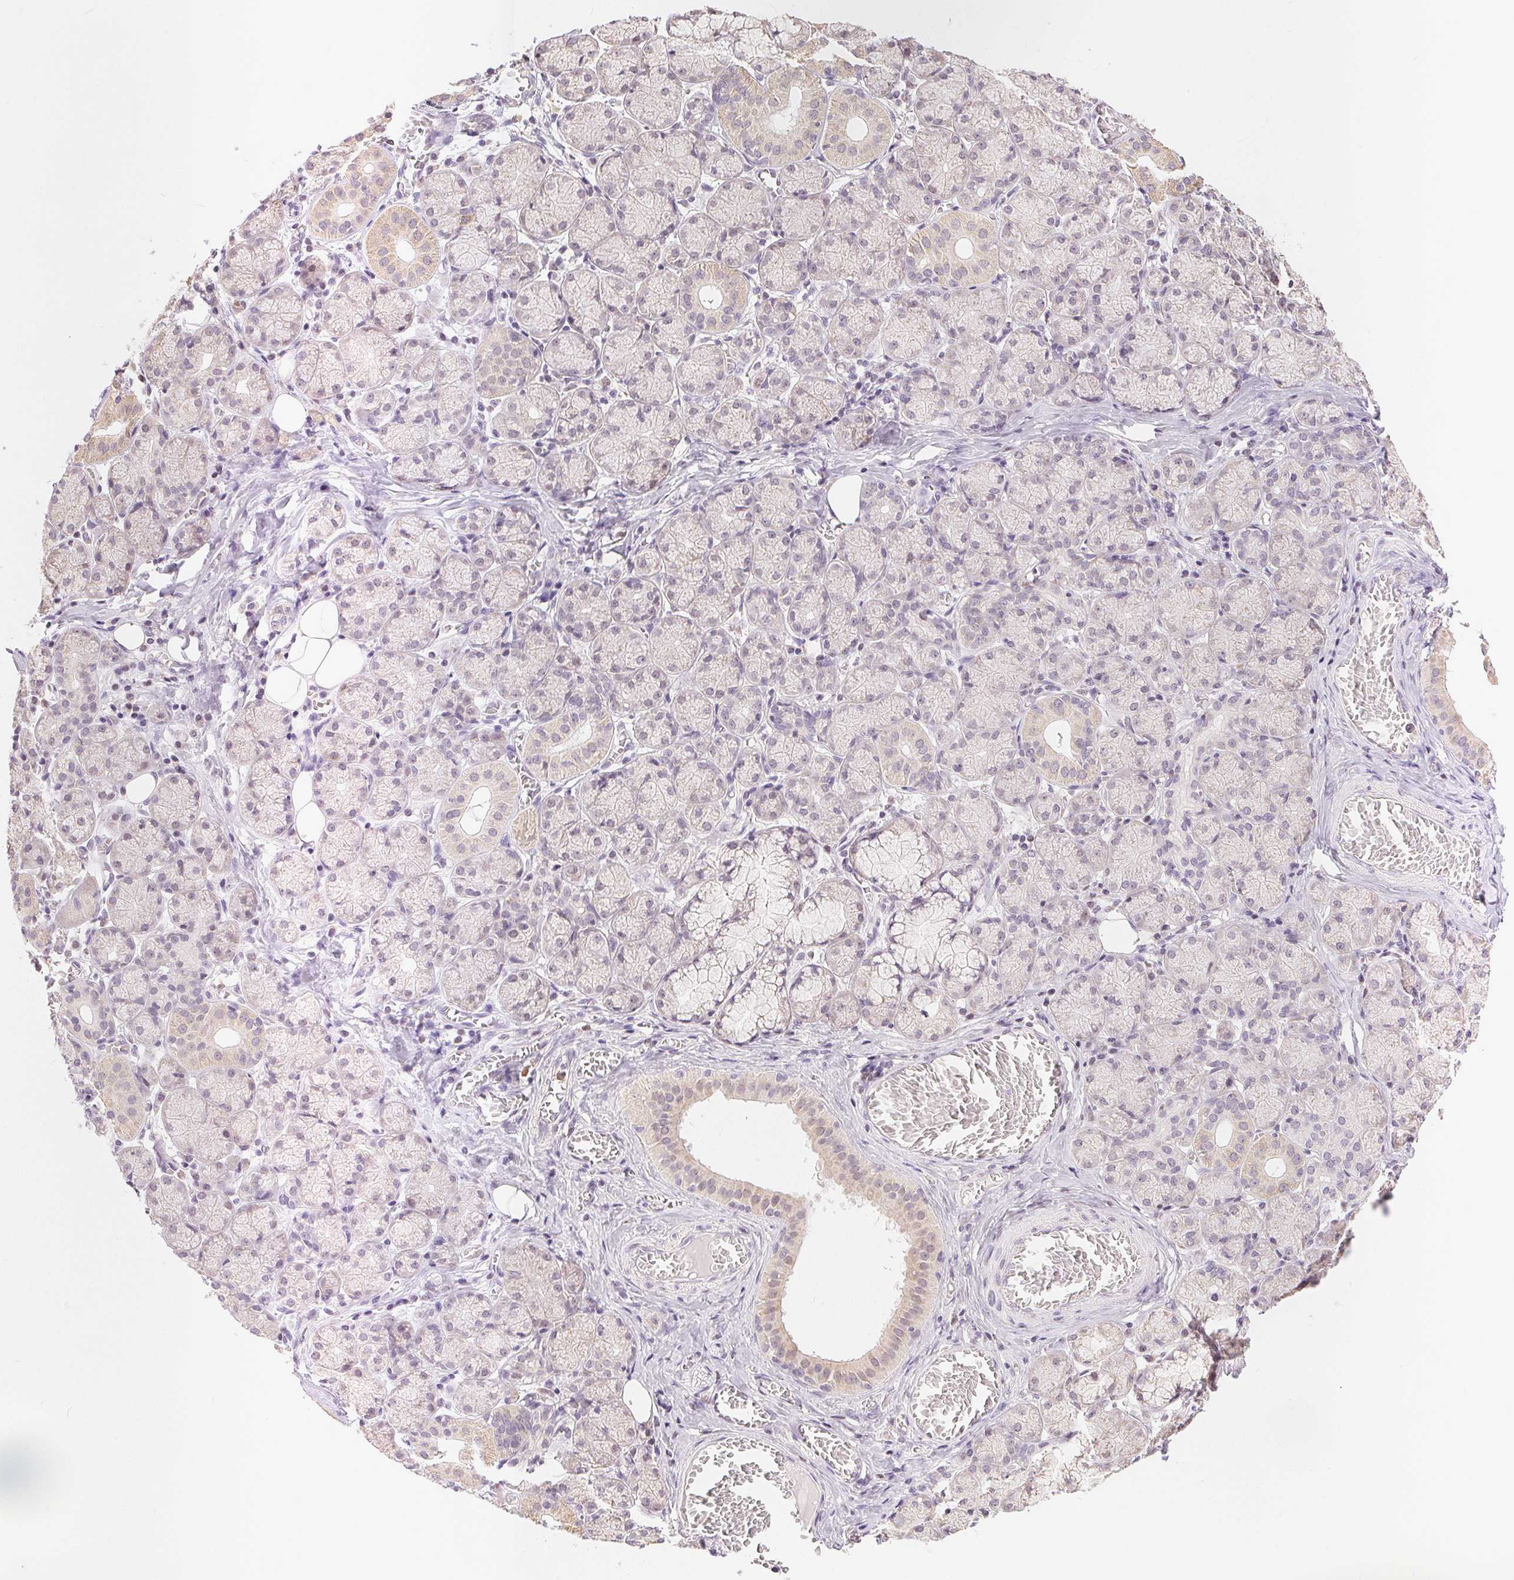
{"staining": {"intensity": "weak", "quantity": "<25%", "location": "cytoplasmic/membranous"}, "tissue": "salivary gland", "cell_type": "Glandular cells", "image_type": "normal", "snomed": [{"axis": "morphology", "description": "Normal tissue, NOS"}, {"axis": "topography", "description": "Salivary gland"}, {"axis": "topography", "description": "Peripheral nerve tissue"}], "caption": "An image of salivary gland stained for a protein demonstrates no brown staining in glandular cells. (DAB (3,3'-diaminobenzidine) immunohistochemistry (IHC) with hematoxylin counter stain).", "gene": "POU2F2", "patient": {"sex": "female", "age": 24}}